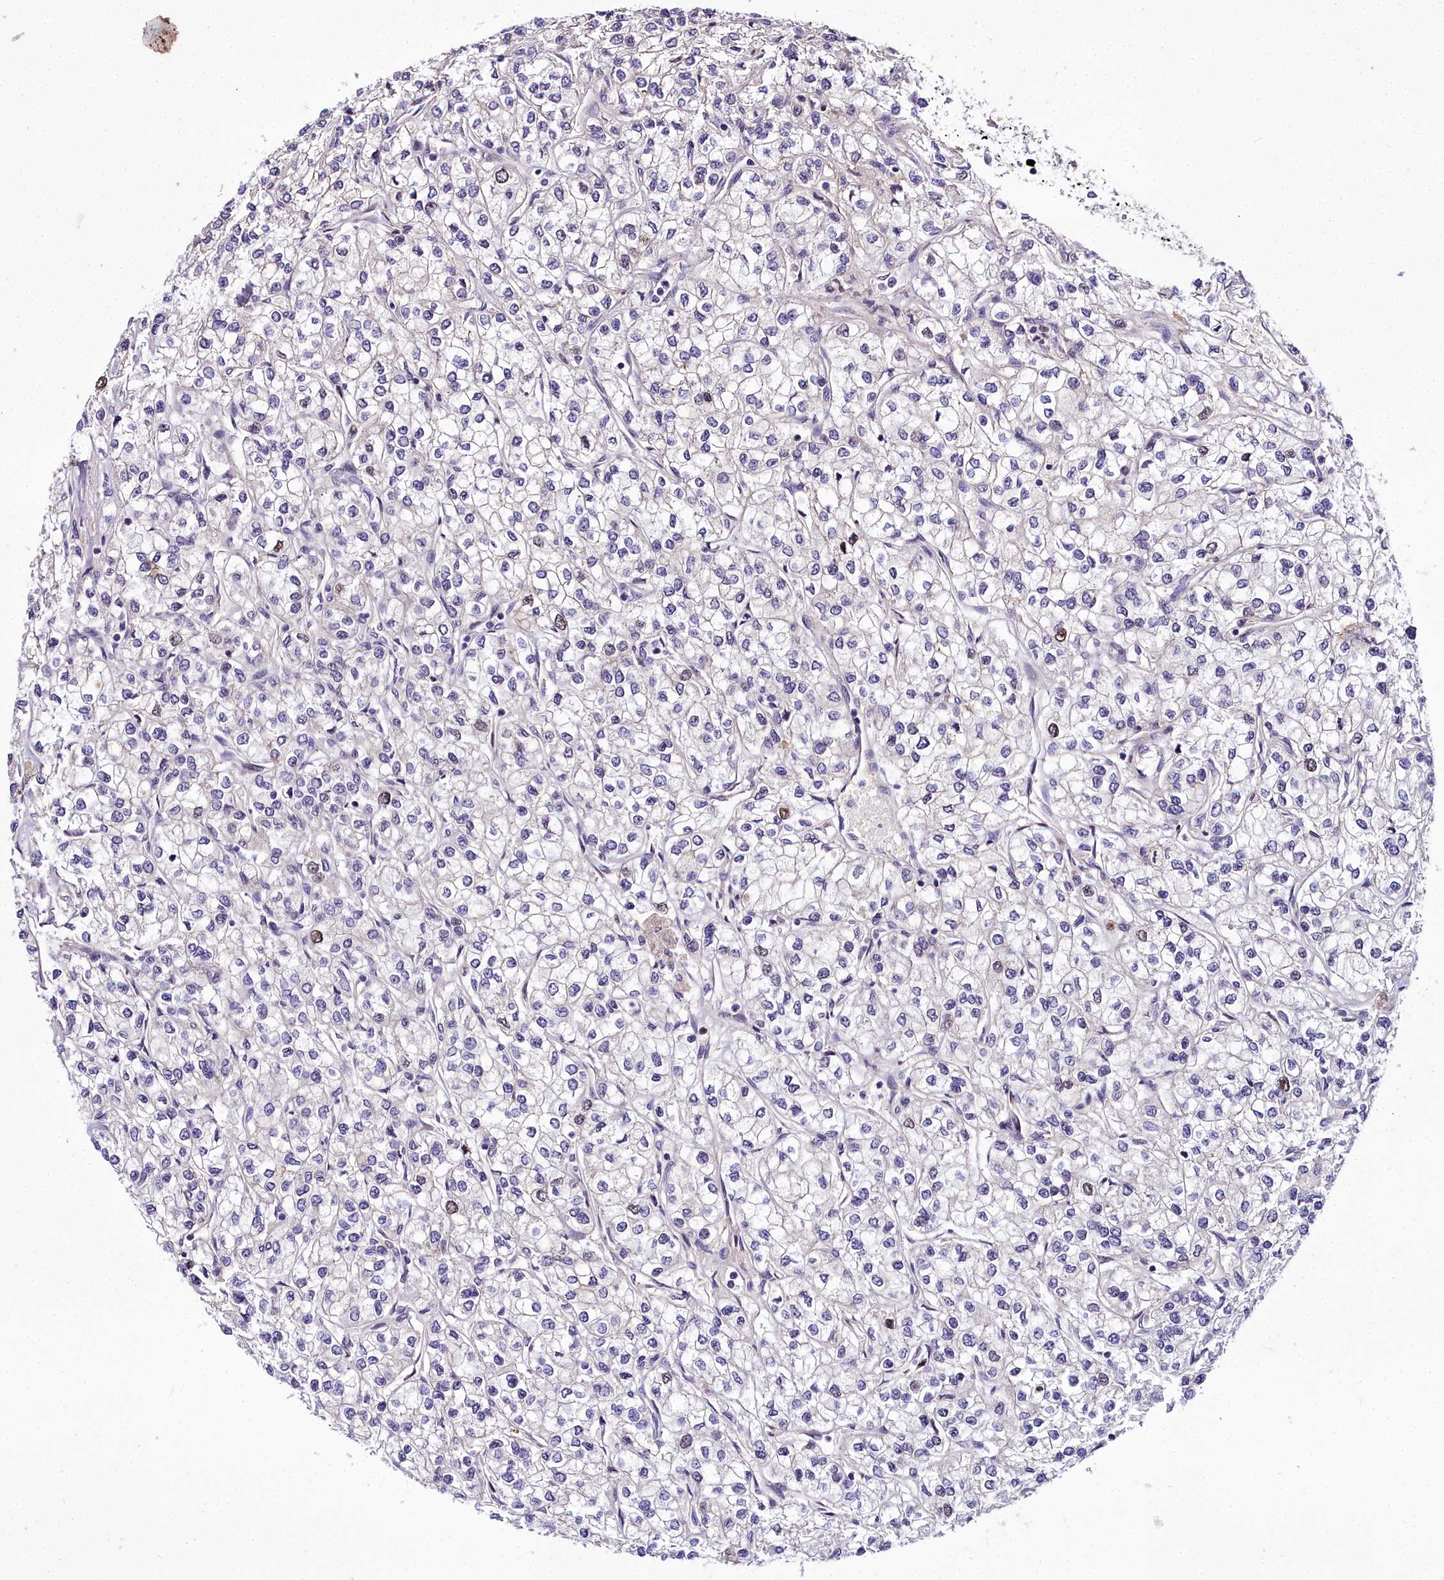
{"staining": {"intensity": "negative", "quantity": "none", "location": "none"}, "tissue": "renal cancer", "cell_type": "Tumor cells", "image_type": "cancer", "snomed": [{"axis": "morphology", "description": "Adenocarcinoma, NOS"}, {"axis": "topography", "description": "Kidney"}], "caption": "This is a photomicrograph of immunohistochemistry staining of adenocarcinoma (renal), which shows no expression in tumor cells. The staining is performed using DAB brown chromogen with nuclei counter-stained in using hematoxylin.", "gene": "TRIML2", "patient": {"sex": "male", "age": 80}}